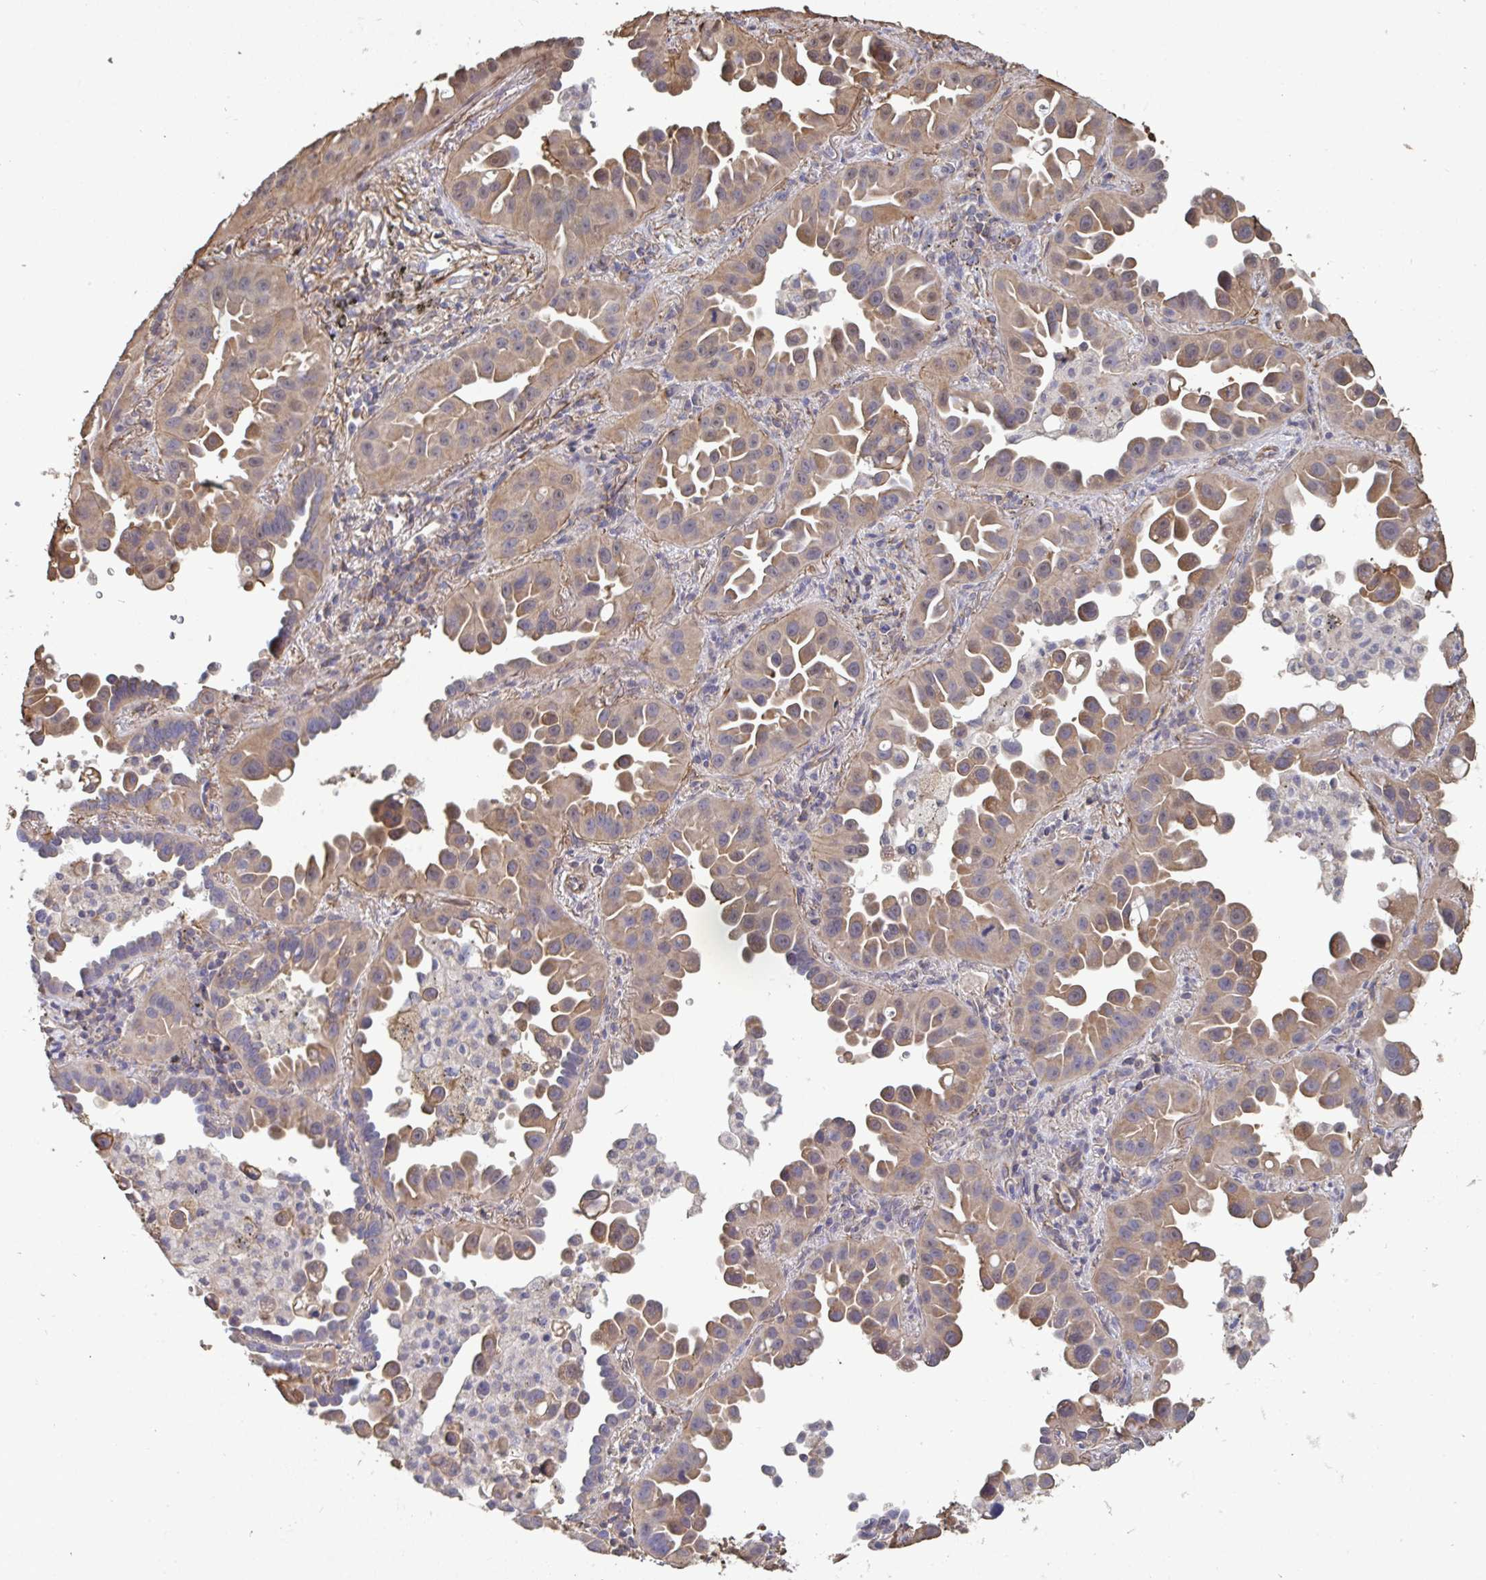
{"staining": {"intensity": "weak", "quantity": "25%-75%", "location": "cytoplasmic/membranous"}, "tissue": "lung cancer", "cell_type": "Tumor cells", "image_type": "cancer", "snomed": [{"axis": "morphology", "description": "Adenocarcinoma, NOS"}, {"axis": "topography", "description": "Lung"}], "caption": "A high-resolution histopathology image shows immunohistochemistry (IHC) staining of lung cancer, which exhibits weak cytoplasmic/membranous positivity in approximately 25%-75% of tumor cells.", "gene": "ISCU", "patient": {"sex": "male", "age": 68}}